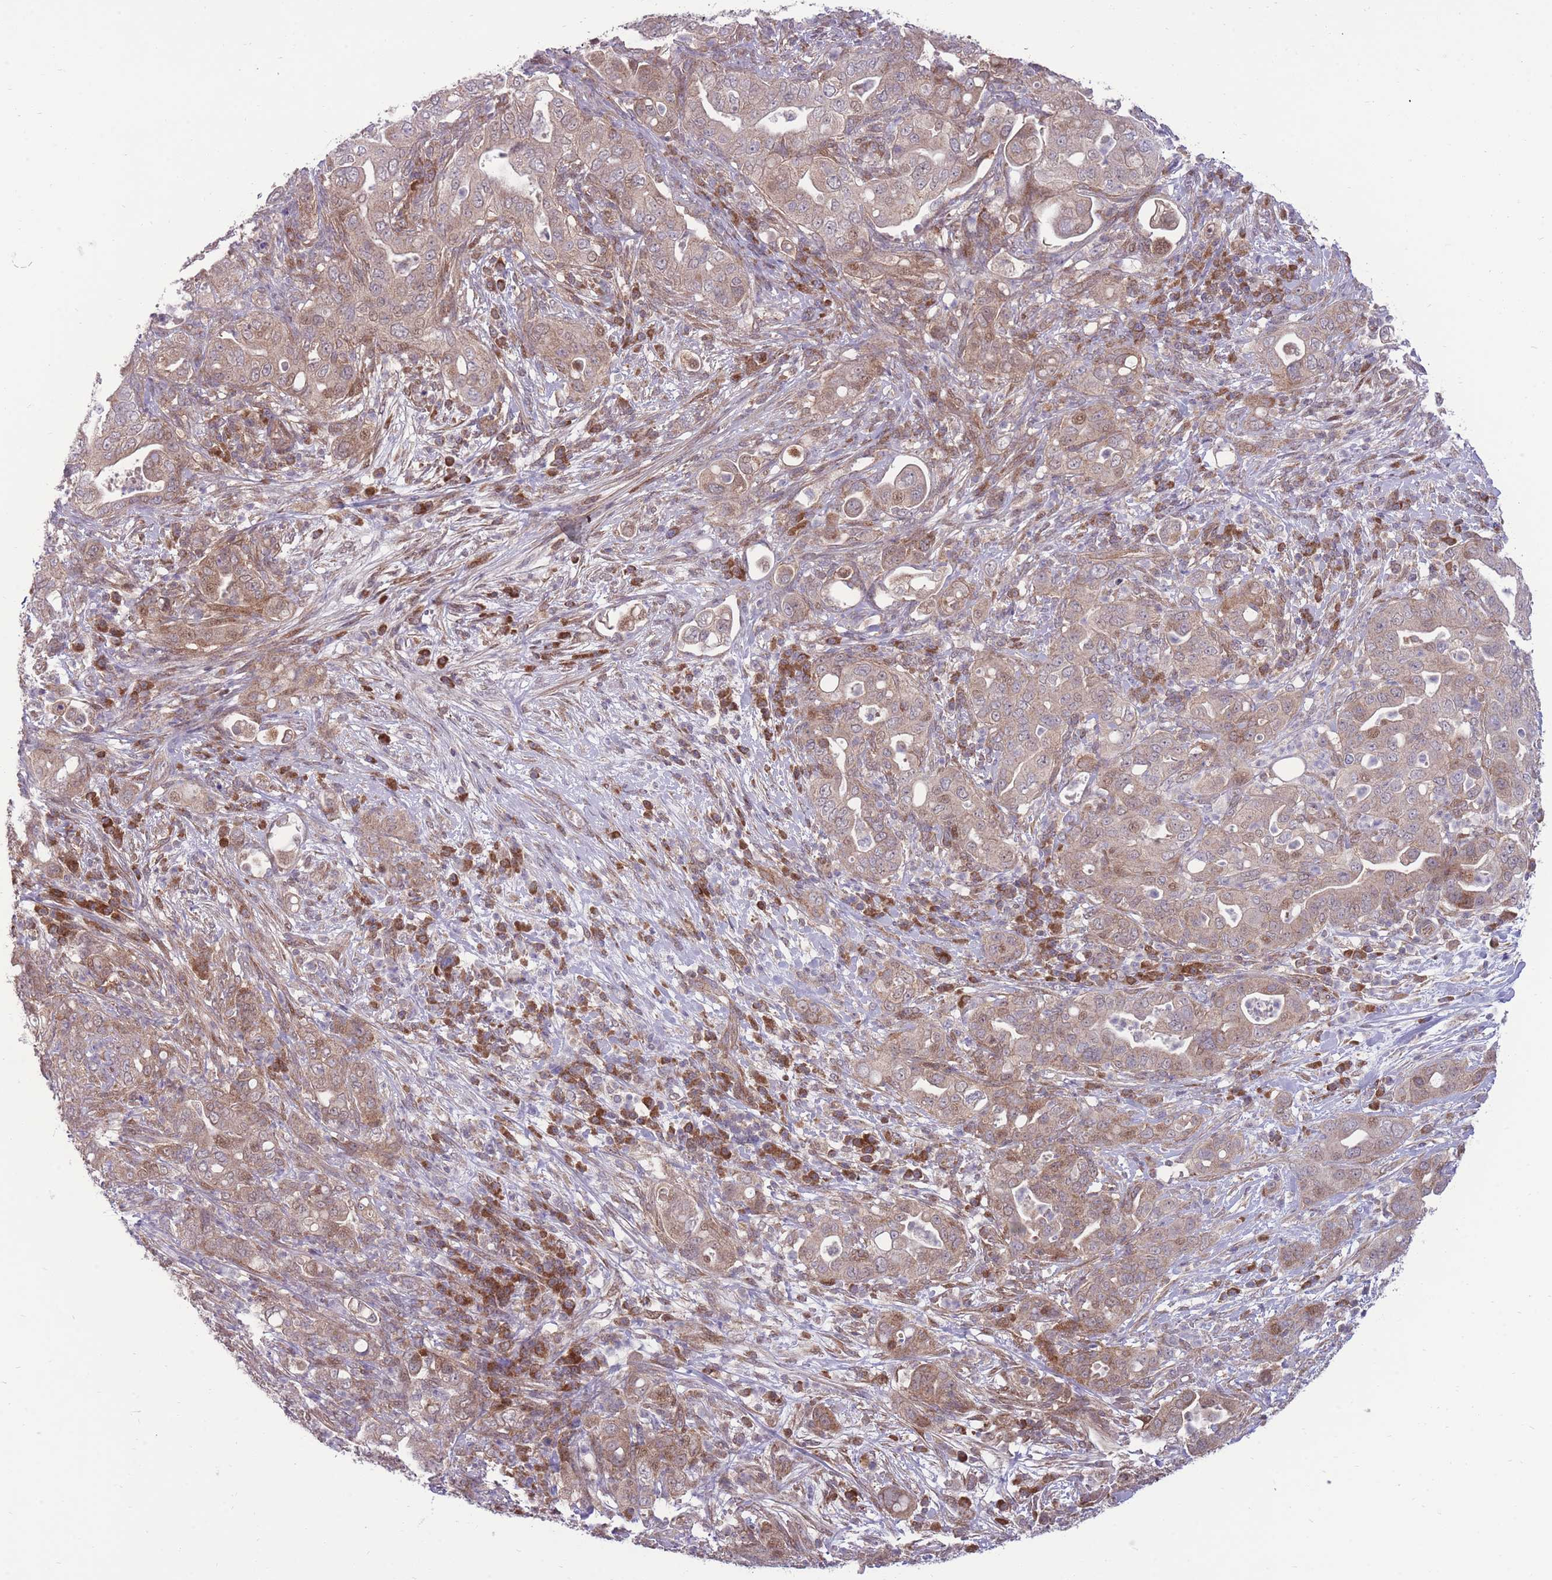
{"staining": {"intensity": "weak", "quantity": ">75%", "location": "cytoplasmic/membranous"}, "tissue": "pancreatic cancer", "cell_type": "Tumor cells", "image_type": "cancer", "snomed": [{"axis": "morphology", "description": "Normal tissue, NOS"}, {"axis": "morphology", "description": "Adenocarcinoma, NOS"}, {"axis": "topography", "description": "Lymph node"}, {"axis": "topography", "description": "Pancreas"}], "caption": "An immunohistochemistry photomicrograph of tumor tissue is shown. Protein staining in brown labels weak cytoplasmic/membranous positivity in pancreatic cancer (adenocarcinoma) within tumor cells.", "gene": "RIC8A", "patient": {"sex": "female", "age": 67}}